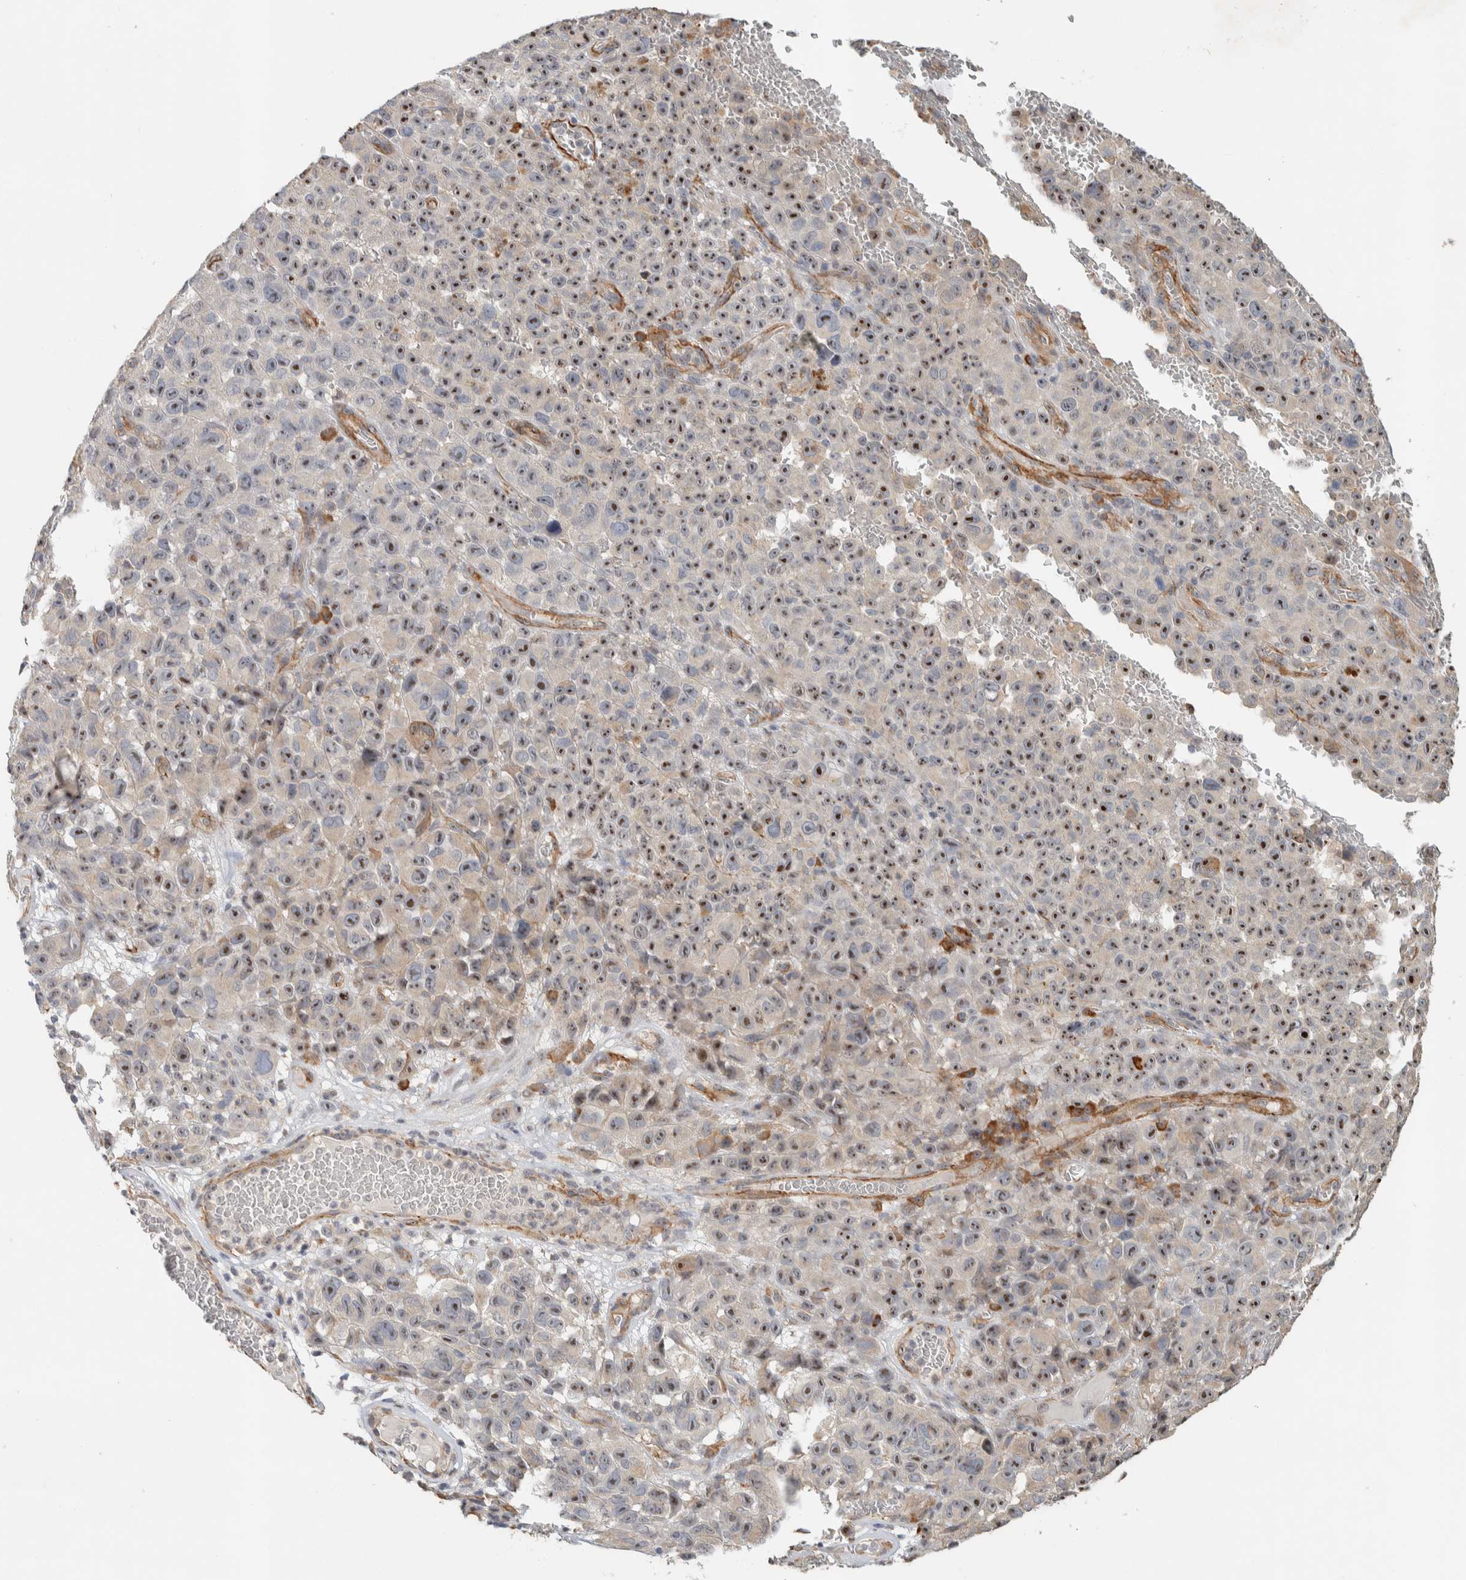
{"staining": {"intensity": "moderate", "quantity": ">75%", "location": "nuclear"}, "tissue": "melanoma", "cell_type": "Tumor cells", "image_type": "cancer", "snomed": [{"axis": "morphology", "description": "Malignant melanoma, NOS"}, {"axis": "topography", "description": "Skin"}], "caption": "Immunohistochemistry (IHC) (DAB) staining of human malignant melanoma reveals moderate nuclear protein staining in about >75% of tumor cells.", "gene": "KLHL40", "patient": {"sex": "female", "age": 82}}